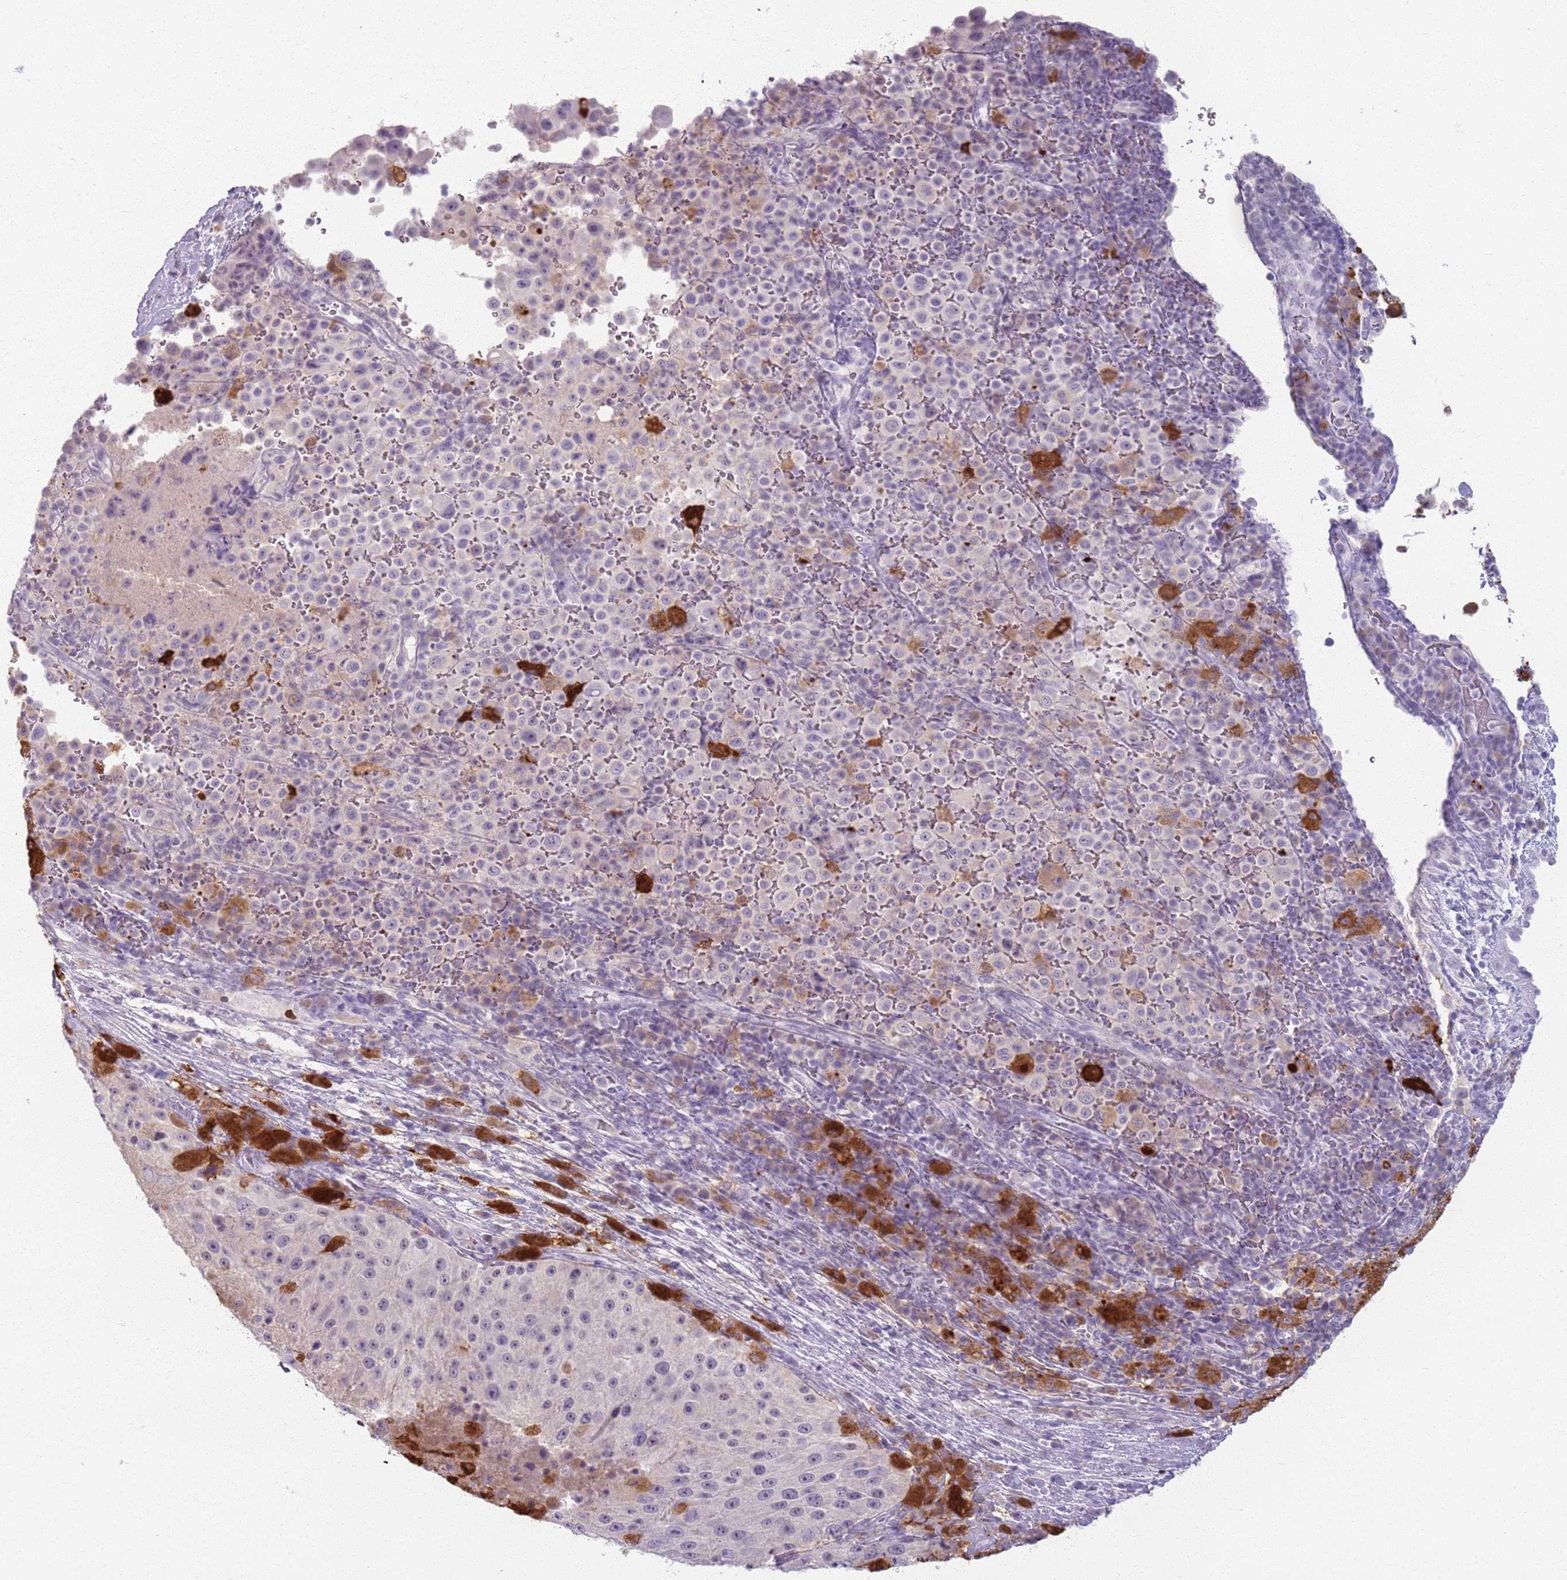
{"staining": {"intensity": "negative", "quantity": "none", "location": "none"}, "tissue": "melanoma", "cell_type": "Tumor cells", "image_type": "cancer", "snomed": [{"axis": "morphology", "description": "Malignant melanoma, Metastatic site"}, {"axis": "topography", "description": "Lymph node"}], "caption": "Human malignant melanoma (metastatic site) stained for a protein using immunohistochemistry (IHC) exhibits no staining in tumor cells.", "gene": "GDPGP1", "patient": {"sex": "male", "age": 62}}